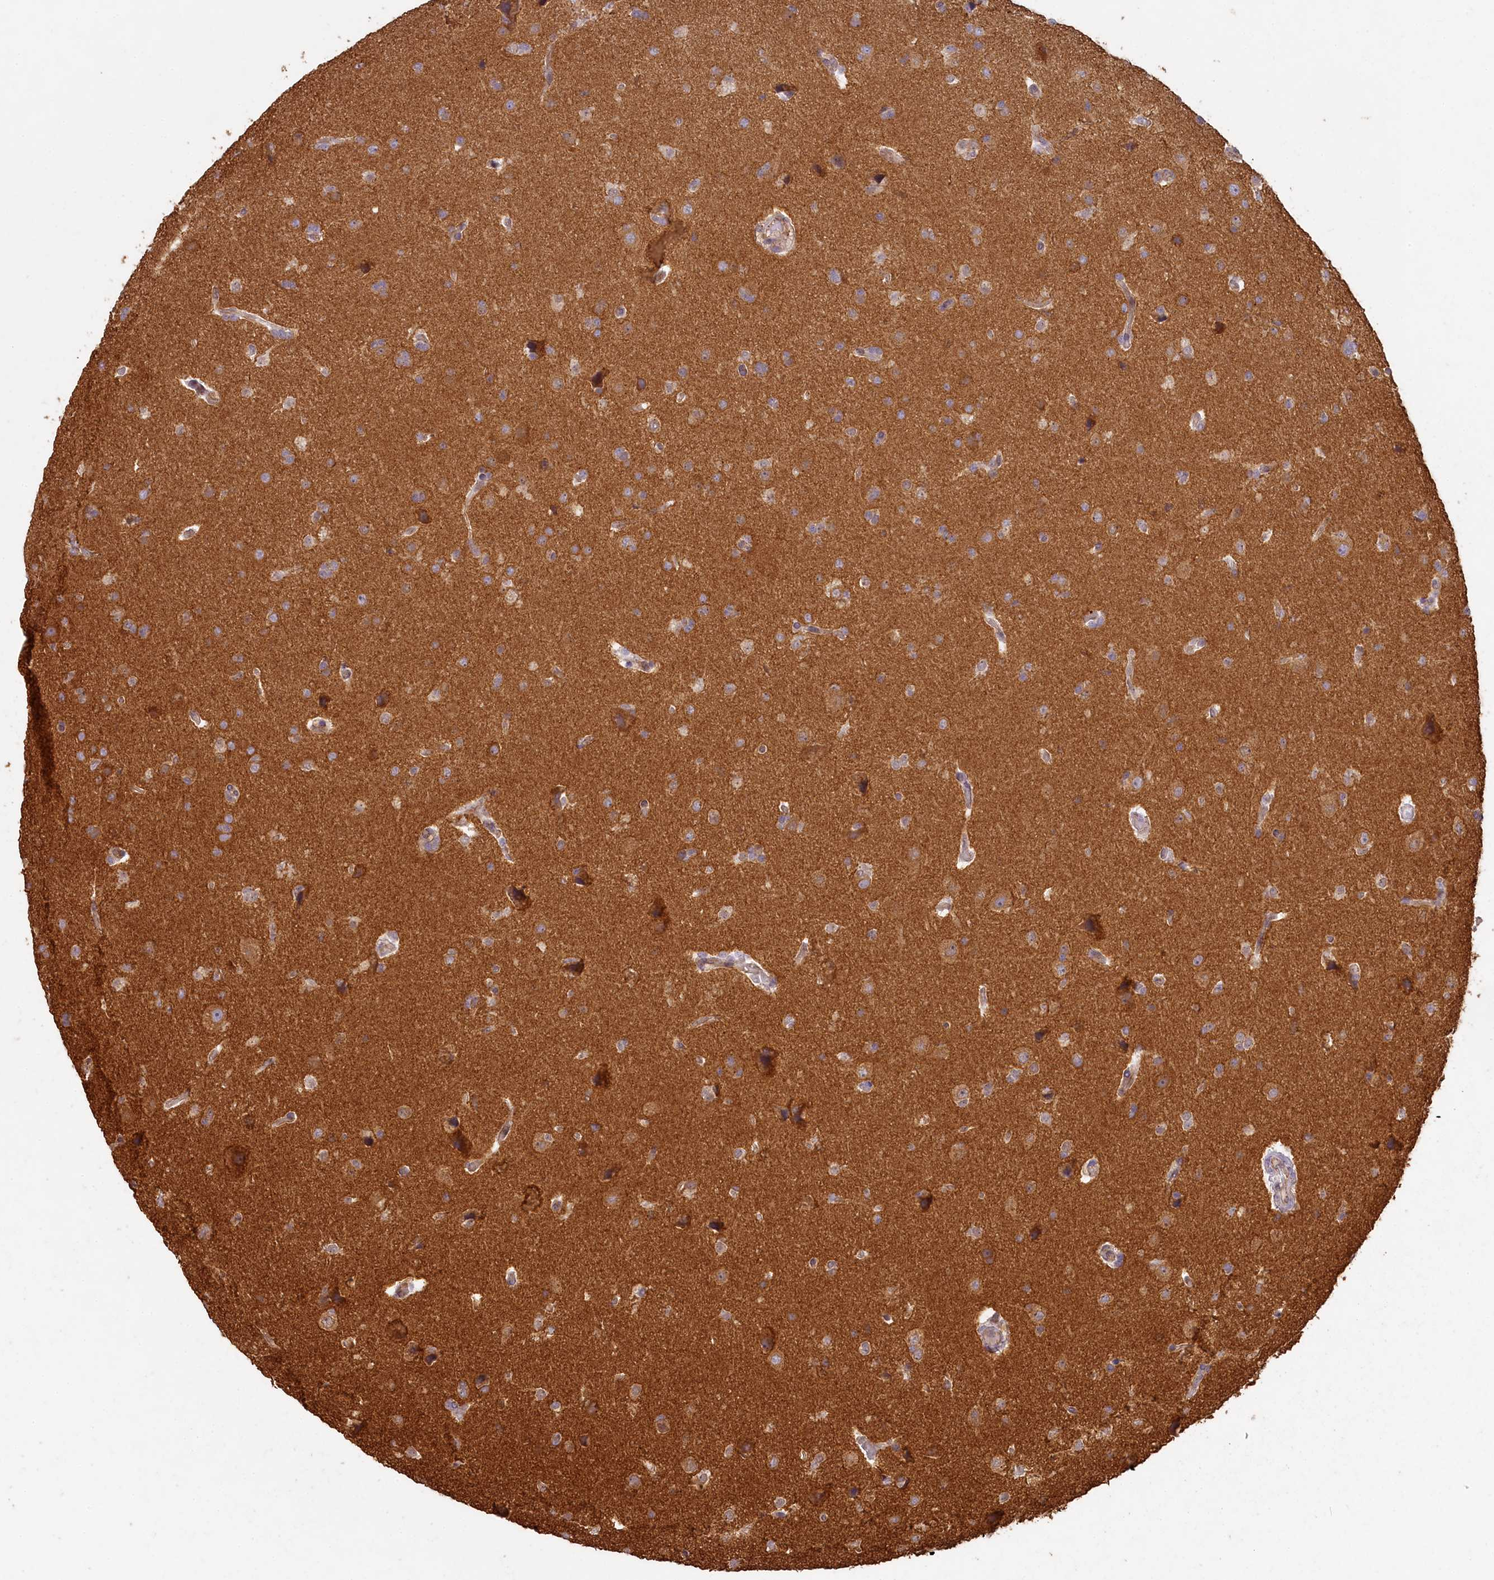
{"staining": {"intensity": "moderate", "quantity": "25%-75%", "location": "cytoplasmic/membranous"}, "tissue": "glioma", "cell_type": "Tumor cells", "image_type": "cancer", "snomed": [{"axis": "morphology", "description": "Glioma, malignant, High grade"}, {"axis": "topography", "description": "Brain"}], "caption": "Immunohistochemistry (IHC) photomicrograph of neoplastic tissue: human glioma stained using immunohistochemistry displays medium levels of moderate protein expression localized specifically in the cytoplasmic/membranous of tumor cells, appearing as a cytoplasmic/membranous brown color.", "gene": "MADD", "patient": {"sex": "male", "age": 72}}